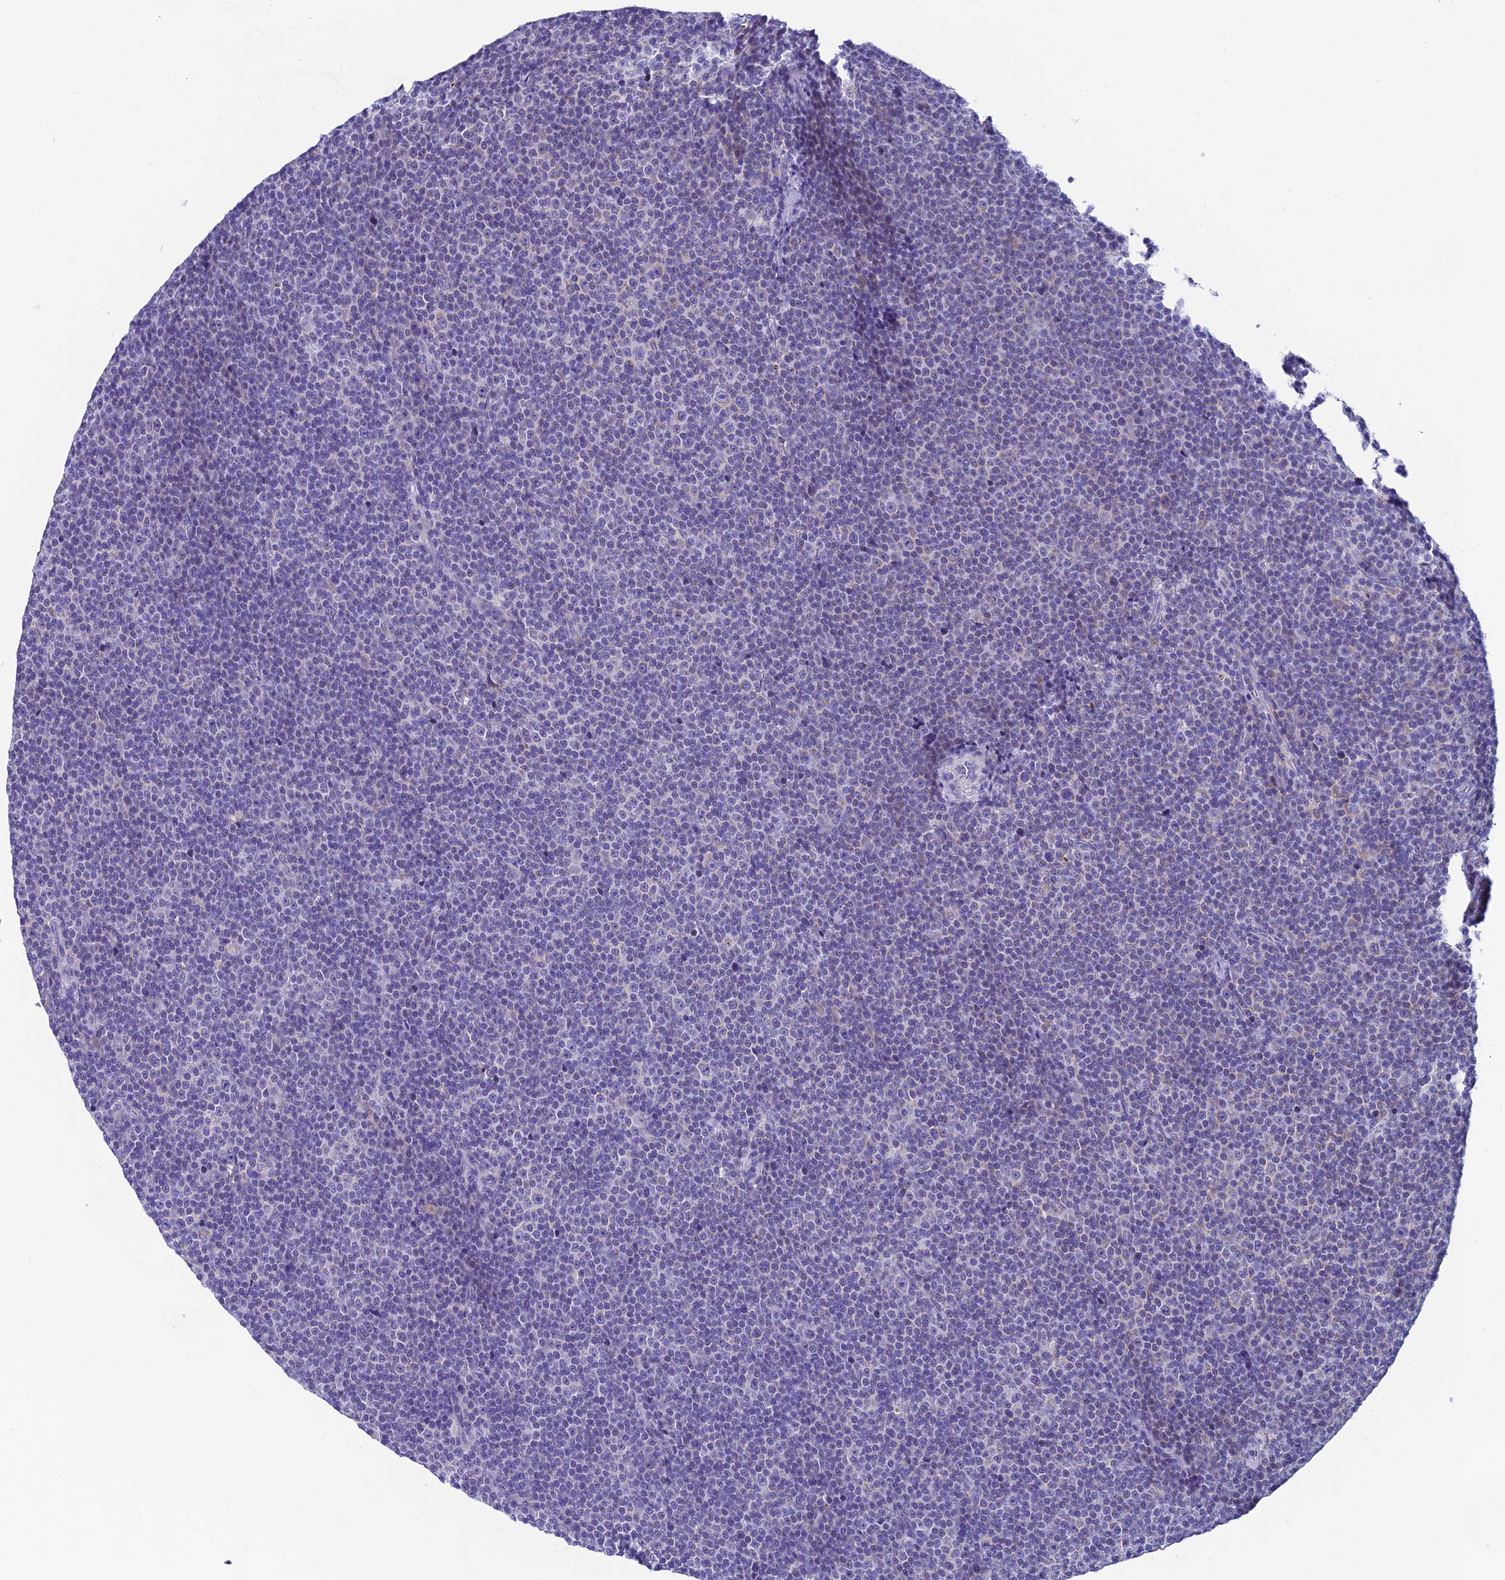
{"staining": {"intensity": "negative", "quantity": "none", "location": "none"}, "tissue": "lymphoma", "cell_type": "Tumor cells", "image_type": "cancer", "snomed": [{"axis": "morphology", "description": "Malignant lymphoma, non-Hodgkin's type, Low grade"}, {"axis": "topography", "description": "Lymph node"}], "caption": "IHC image of human lymphoma stained for a protein (brown), which shows no expression in tumor cells.", "gene": "REEP4", "patient": {"sex": "female", "age": 67}}